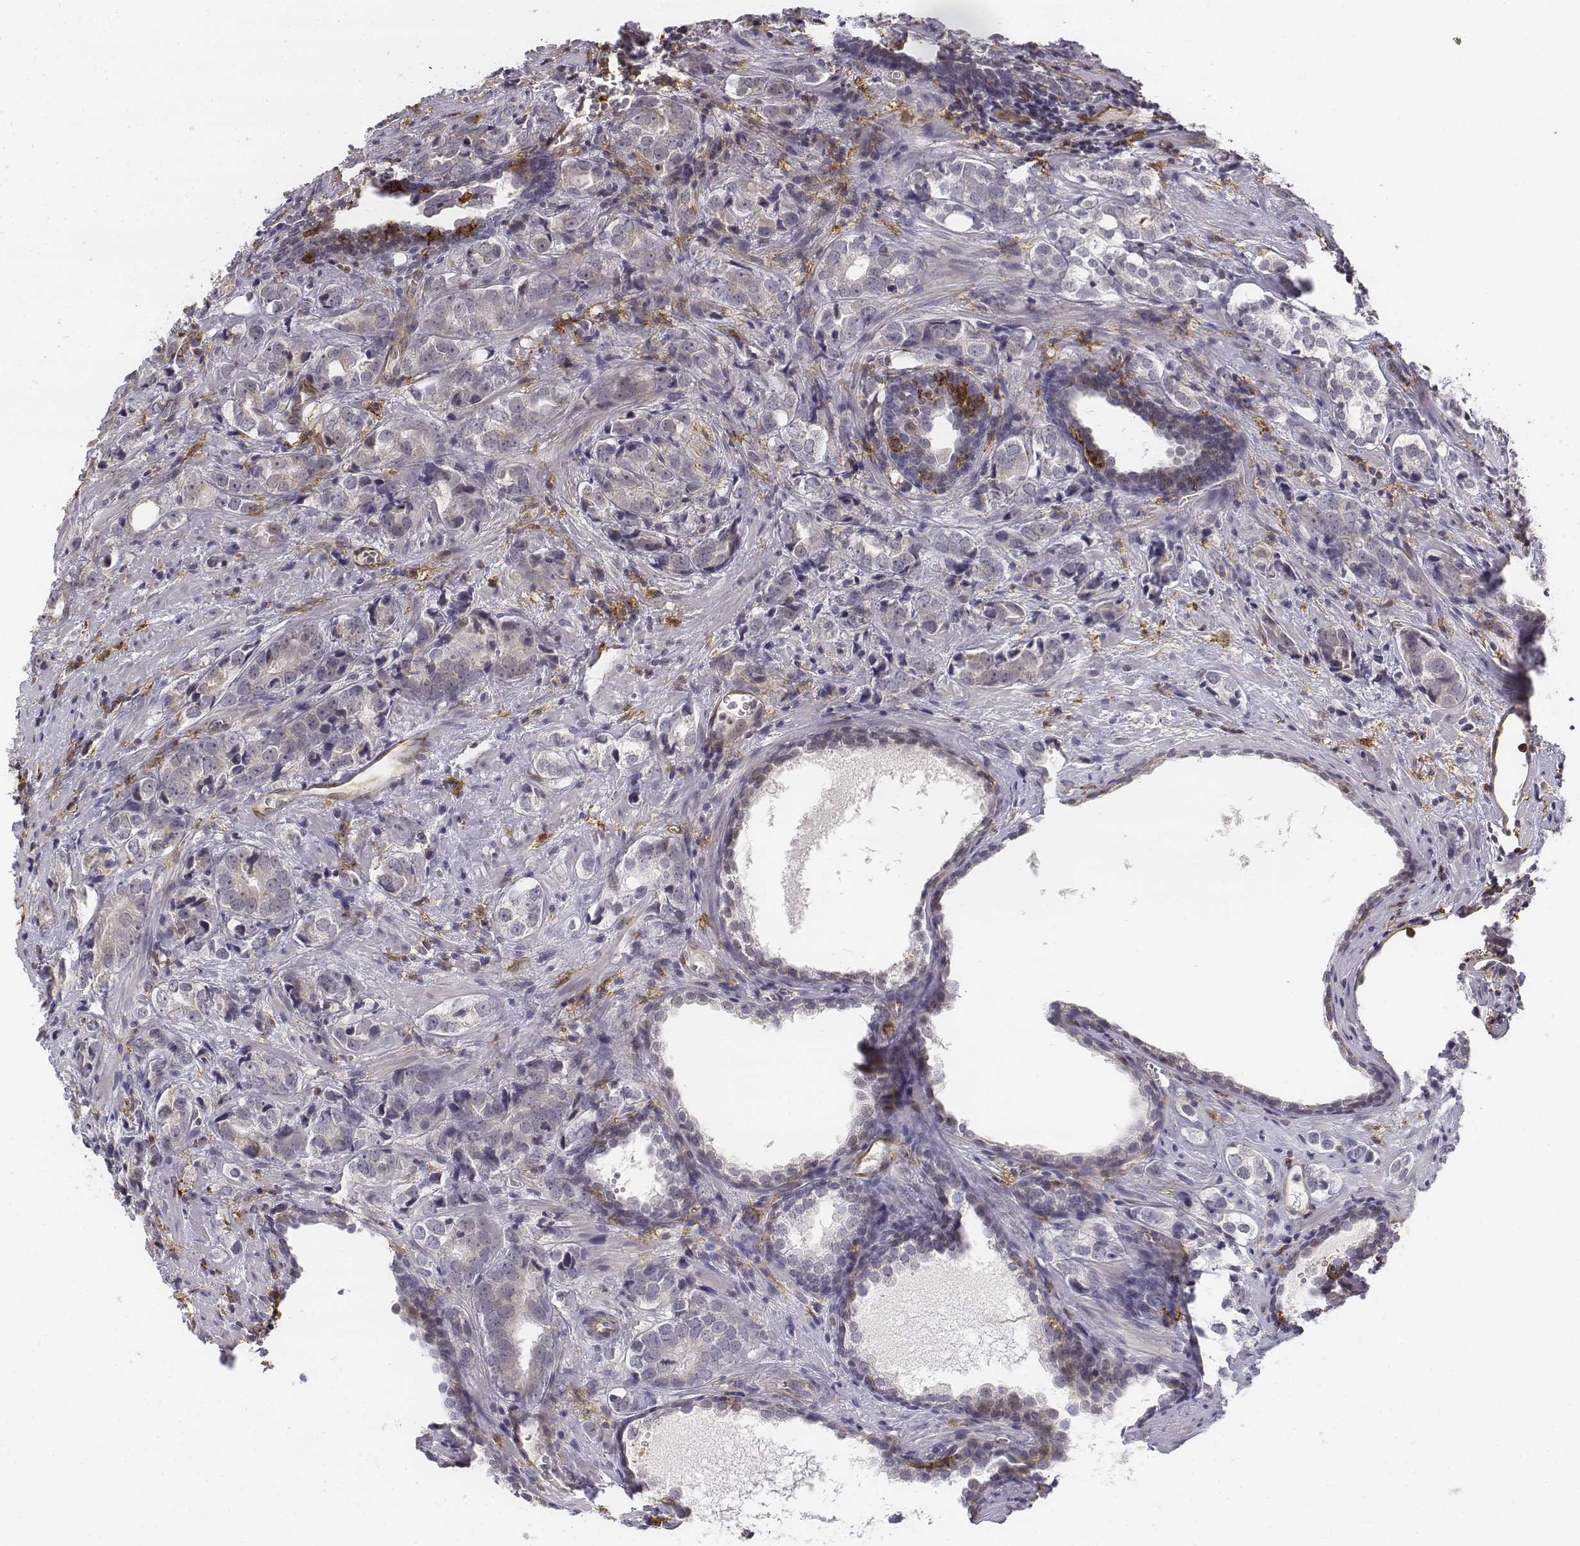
{"staining": {"intensity": "negative", "quantity": "none", "location": "none"}, "tissue": "prostate cancer", "cell_type": "Tumor cells", "image_type": "cancer", "snomed": [{"axis": "morphology", "description": "Adenocarcinoma, NOS"}, {"axis": "topography", "description": "Prostate and seminal vesicle, NOS"}], "caption": "Prostate cancer (adenocarcinoma) was stained to show a protein in brown. There is no significant positivity in tumor cells.", "gene": "CD14", "patient": {"sex": "male", "age": 63}}